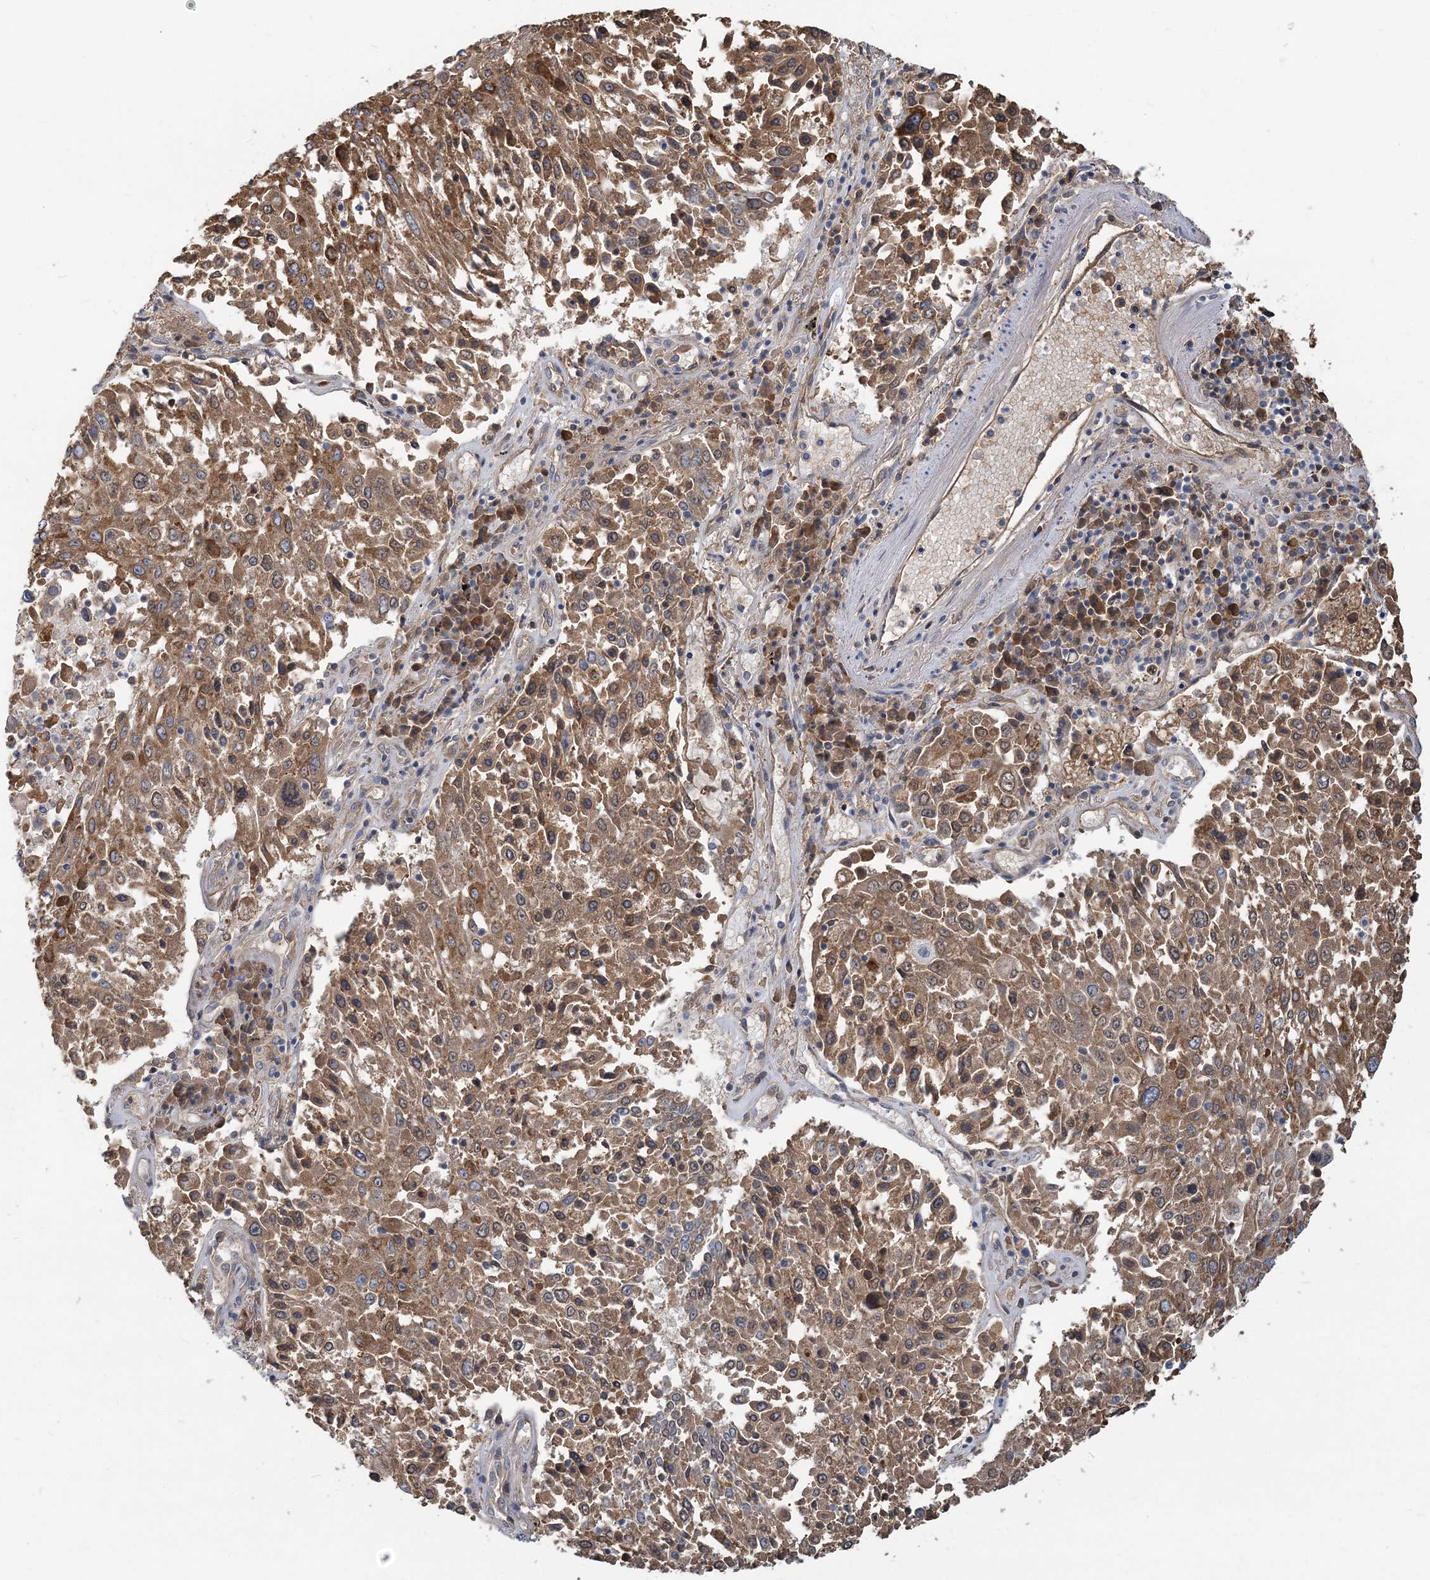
{"staining": {"intensity": "moderate", "quantity": ">75%", "location": "cytoplasmic/membranous"}, "tissue": "lung cancer", "cell_type": "Tumor cells", "image_type": "cancer", "snomed": [{"axis": "morphology", "description": "Squamous cell carcinoma, NOS"}, {"axis": "topography", "description": "Lung"}], "caption": "Lung cancer (squamous cell carcinoma) stained for a protein (brown) displays moderate cytoplasmic/membranous positive expression in about >75% of tumor cells.", "gene": "RNF25", "patient": {"sex": "male", "age": 65}}